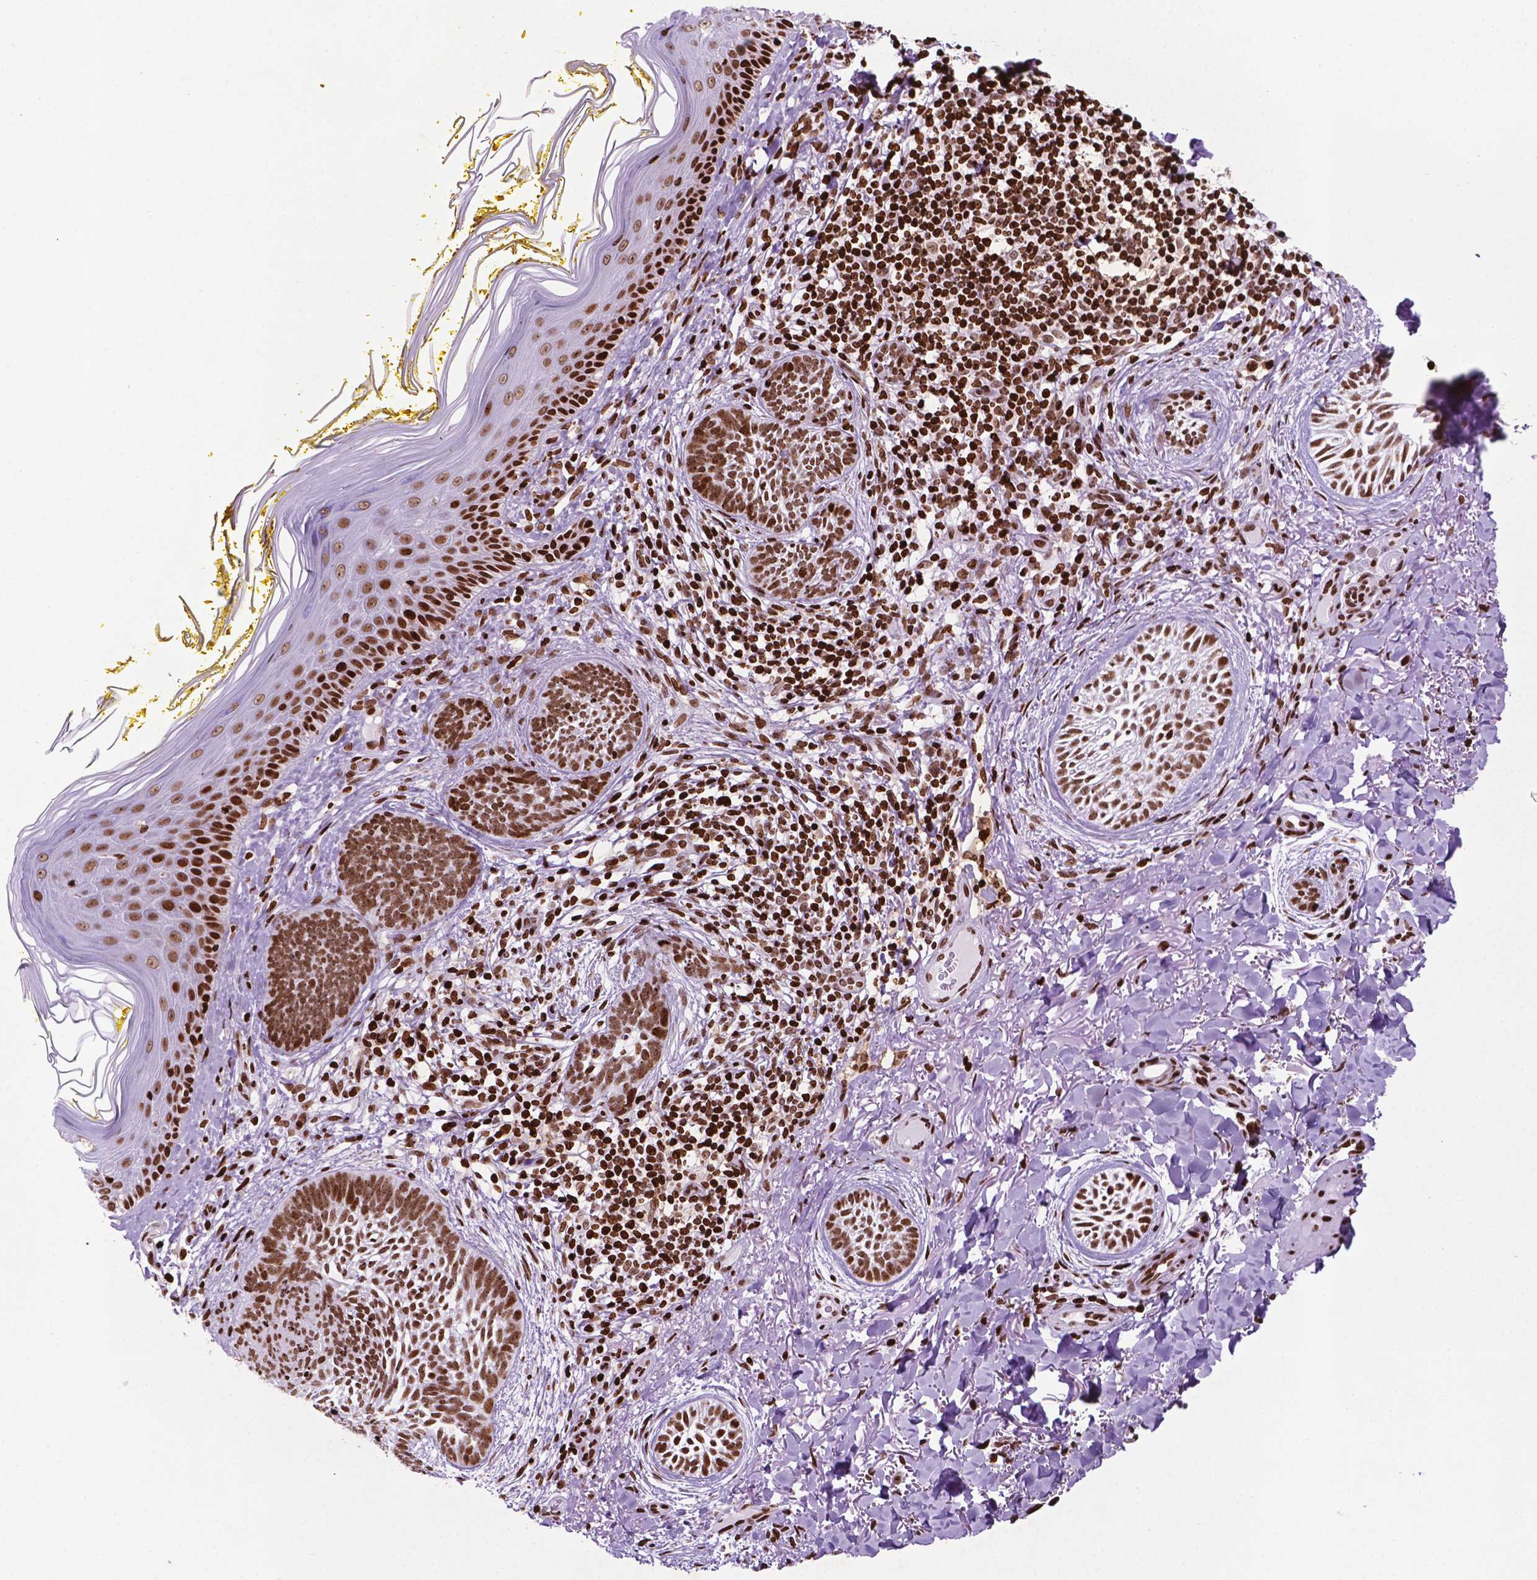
{"staining": {"intensity": "moderate", "quantity": ">75%", "location": "nuclear"}, "tissue": "skin cancer", "cell_type": "Tumor cells", "image_type": "cancer", "snomed": [{"axis": "morphology", "description": "Basal cell carcinoma"}, {"axis": "topography", "description": "Skin"}], "caption": "Skin cancer (basal cell carcinoma) stained with a brown dye exhibits moderate nuclear positive staining in approximately >75% of tumor cells.", "gene": "TMEM250", "patient": {"sex": "female", "age": 68}}